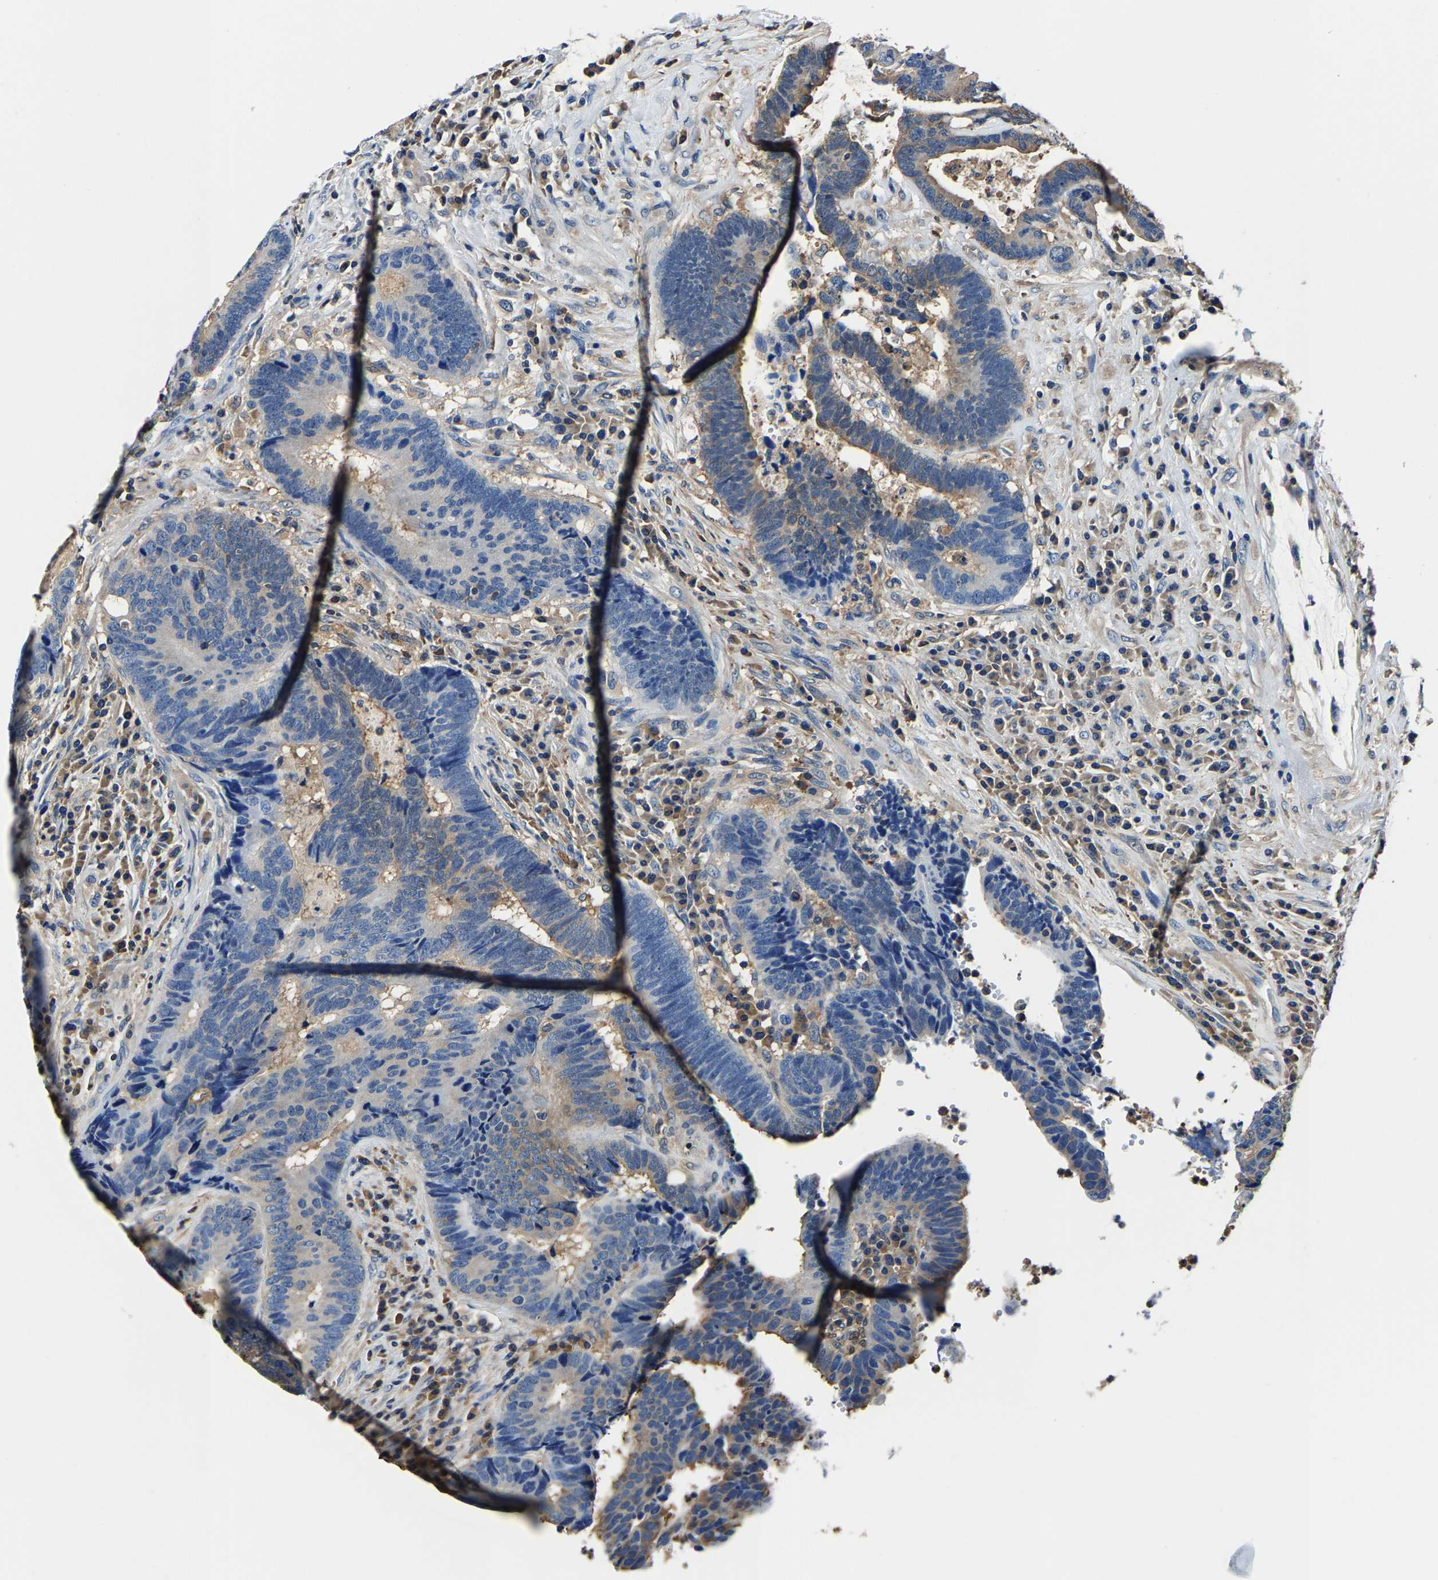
{"staining": {"intensity": "weak", "quantity": "25%-75%", "location": "cytoplasmic/membranous"}, "tissue": "colorectal cancer", "cell_type": "Tumor cells", "image_type": "cancer", "snomed": [{"axis": "morphology", "description": "Adenocarcinoma, NOS"}, {"axis": "topography", "description": "Rectum"}], "caption": "A high-resolution micrograph shows immunohistochemistry staining of colorectal adenocarcinoma, which exhibits weak cytoplasmic/membranous expression in about 25%-75% of tumor cells. (IHC, brightfield microscopy, high magnification).", "gene": "ALDOB", "patient": {"sex": "female", "age": 89}}